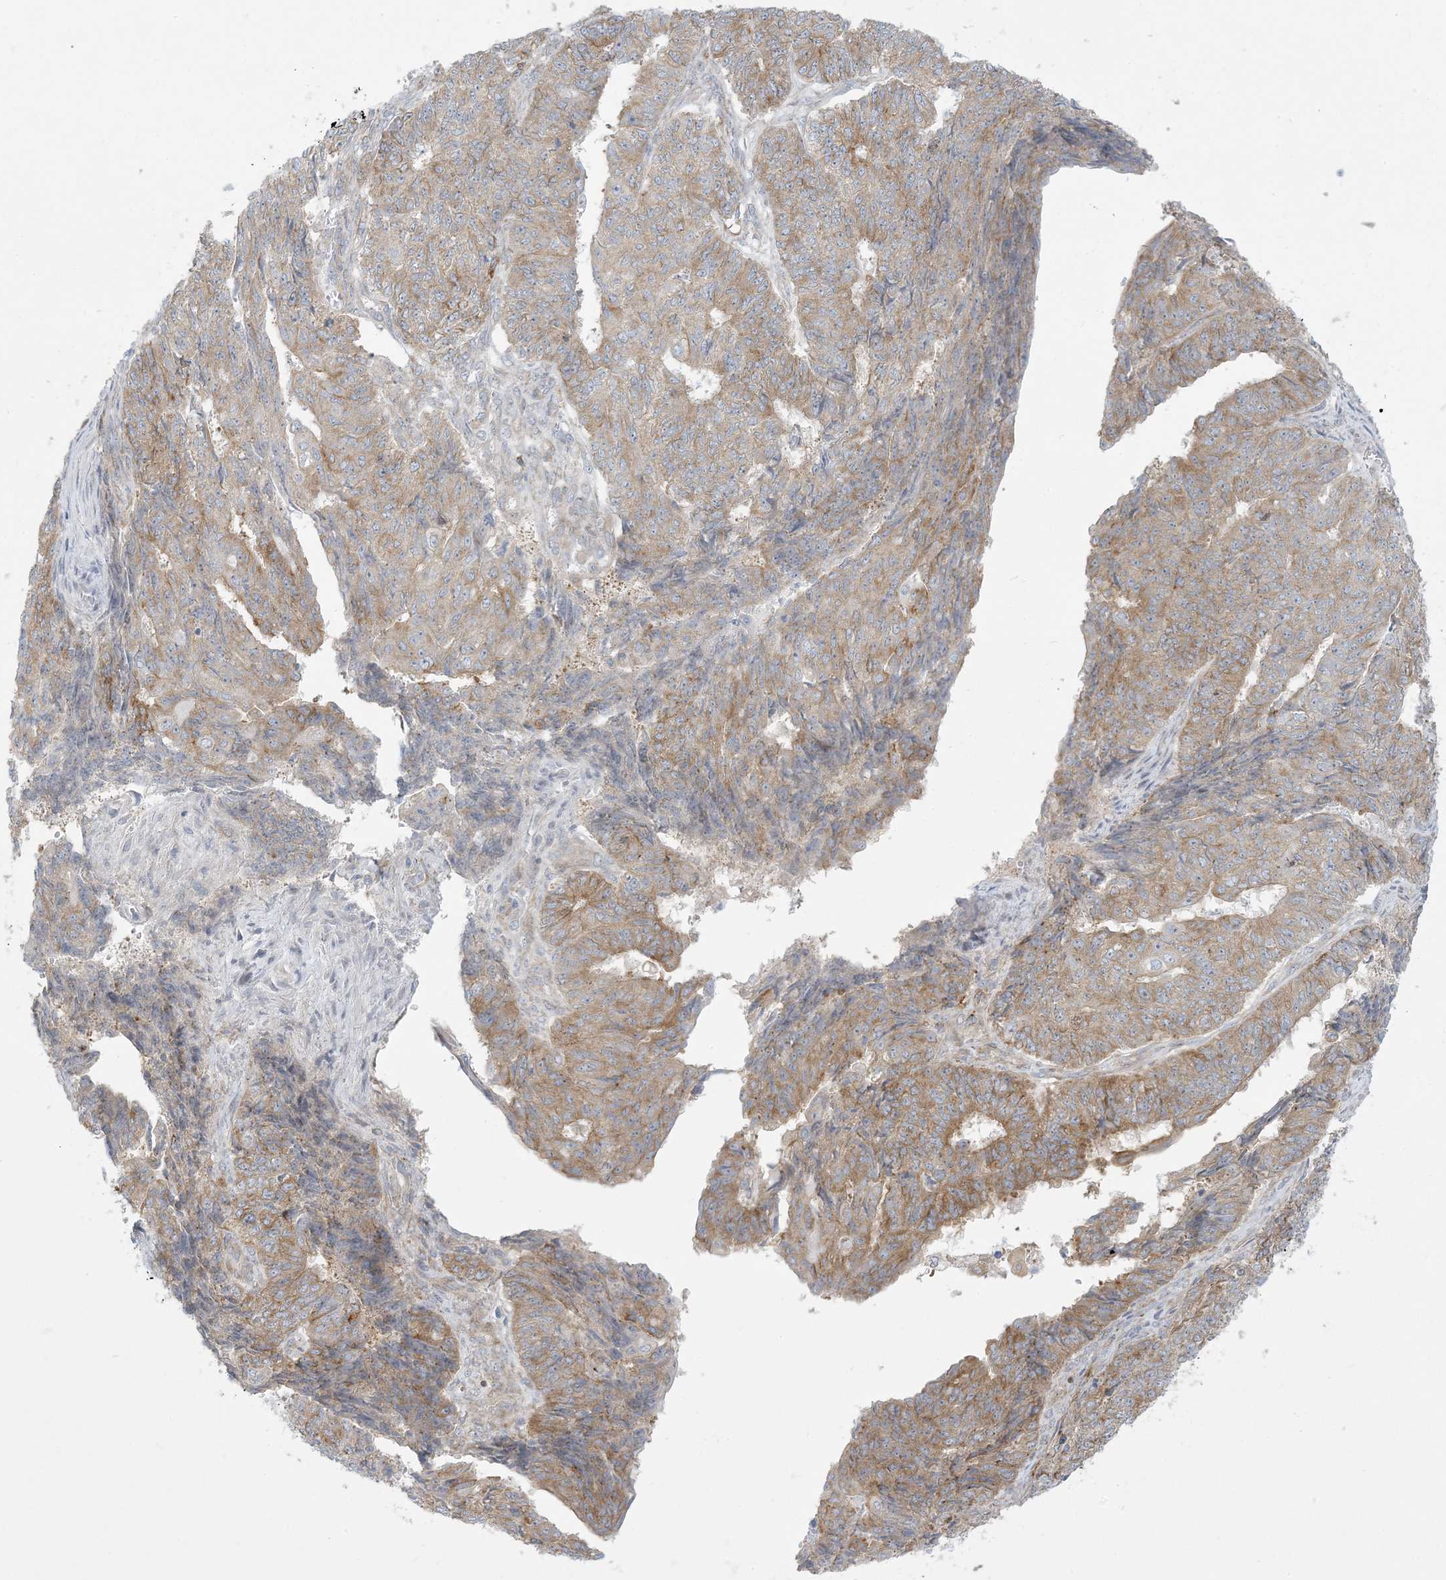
{"staining": {"intensity": "moderate", "quantity": ">75%", "location": "cytoplasmic/membranous"}, "tissue": "endometrial cancer", "cell_type": "Tumor cells", "image_type": "cancer", "snomed": [{"axis": "morphology", "description": "Adenocarcinoma, NOS"}, {"axis": "topography", "description": "Endometrium"}], "caption": "A medium amount of moderate cytoplasmic/membranous positivity is present in approximately >75% of tumor cells in endometrial adenocarcinoma tissue. The staining was performed using DAB, with brown indicating positive protein expression. Nuclei are stained blue with hematoxylin.", "gene": "SLAMF9", "patient": {"sex": "female", "age": 32}}